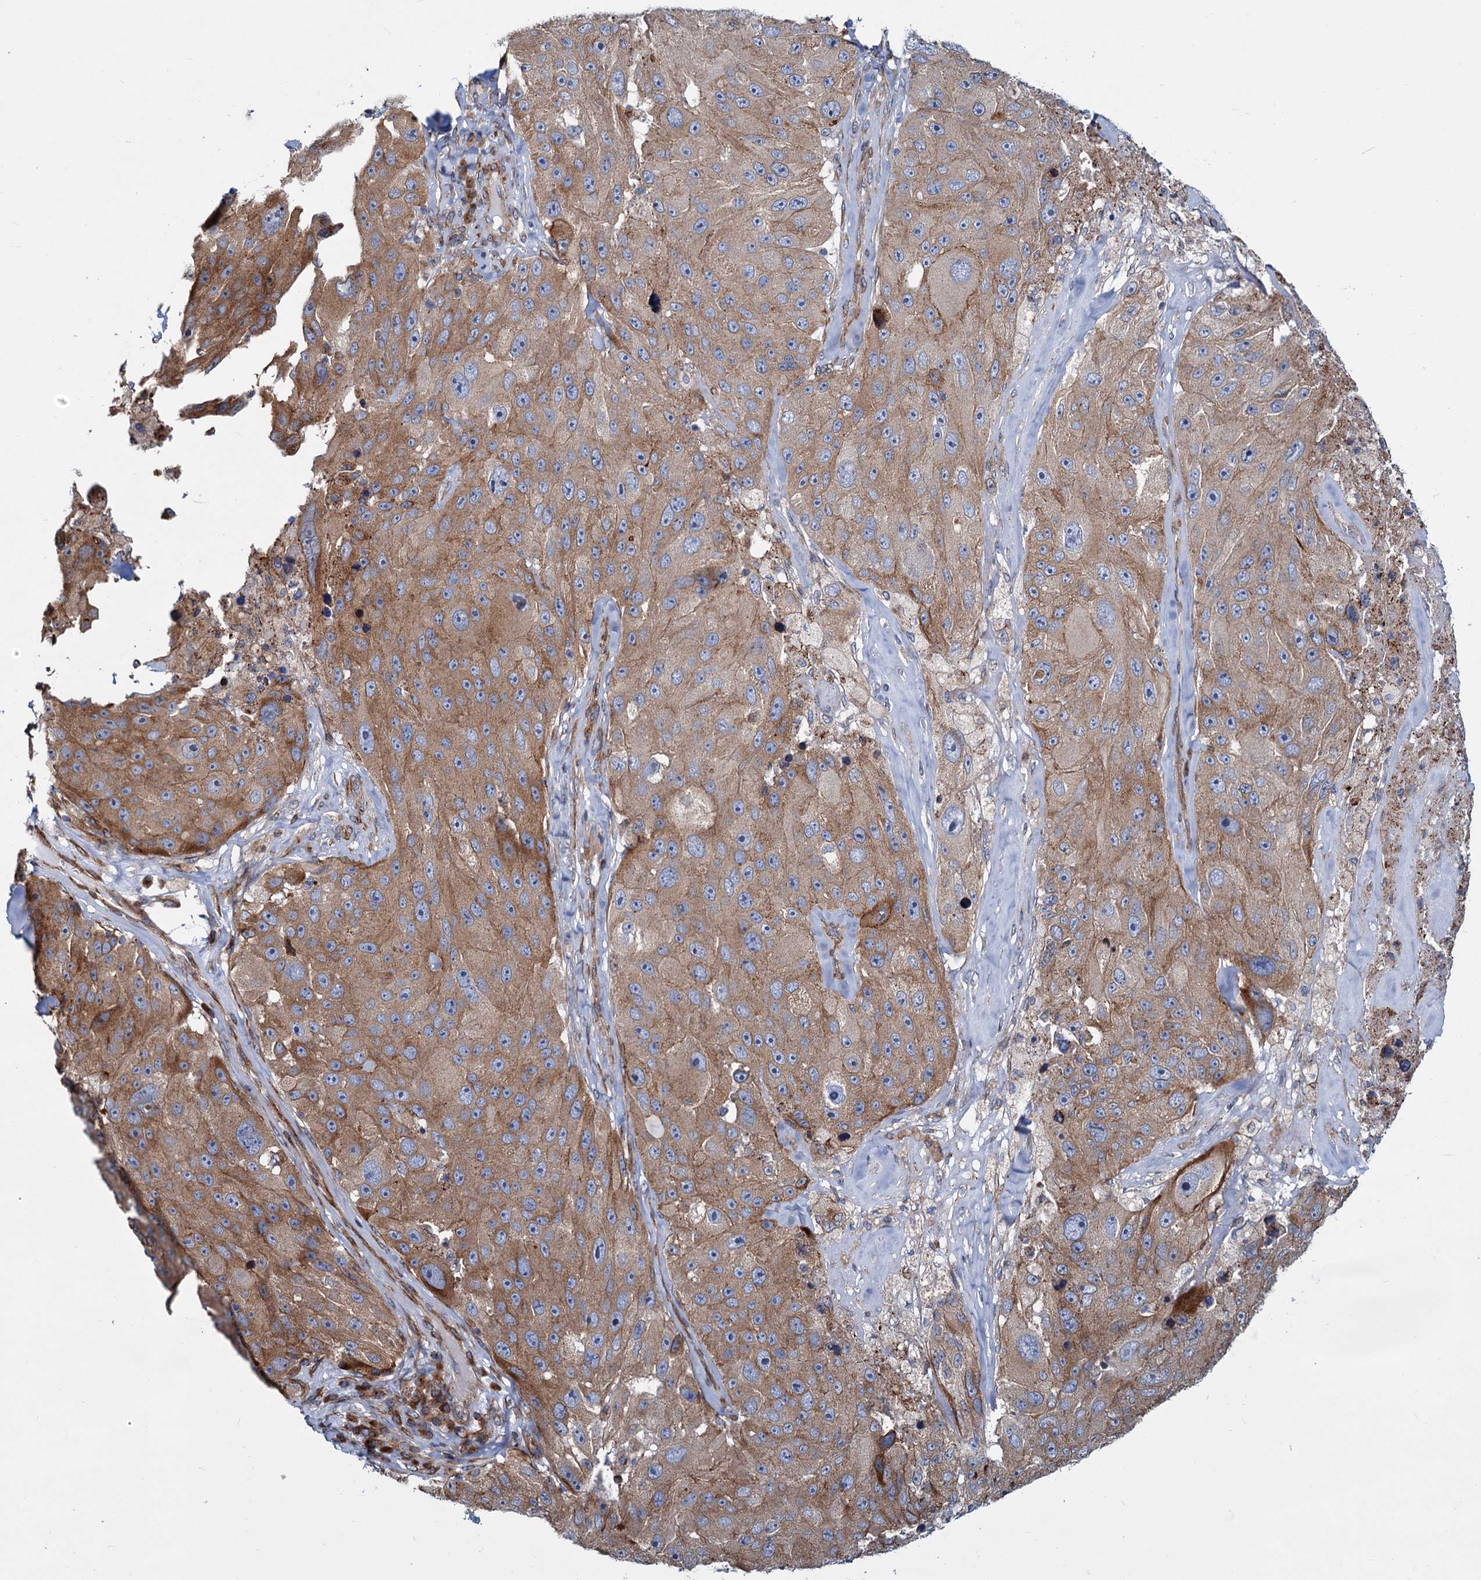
{"staining": {"intensity": "moderate", "quantity": ">75%", "location": "cytoplasmic/membranous"}, "tissue": "melanoma", "cell_type": "Tumor cells", "image_type": "cancer", "snomed": [{"axis": "morphology", "description": "Malignant melanoma, Metastatic site"}, {"axis": "topography", "description": "Lymph node"}], "caption": "Moderate cytoplasmic/membranous positivity for a protein is present in approximately >75% of tumor cells of melanoma using IHC.", "gene": "PSEN1", "patient": {"sex": "male", "age": 62}}